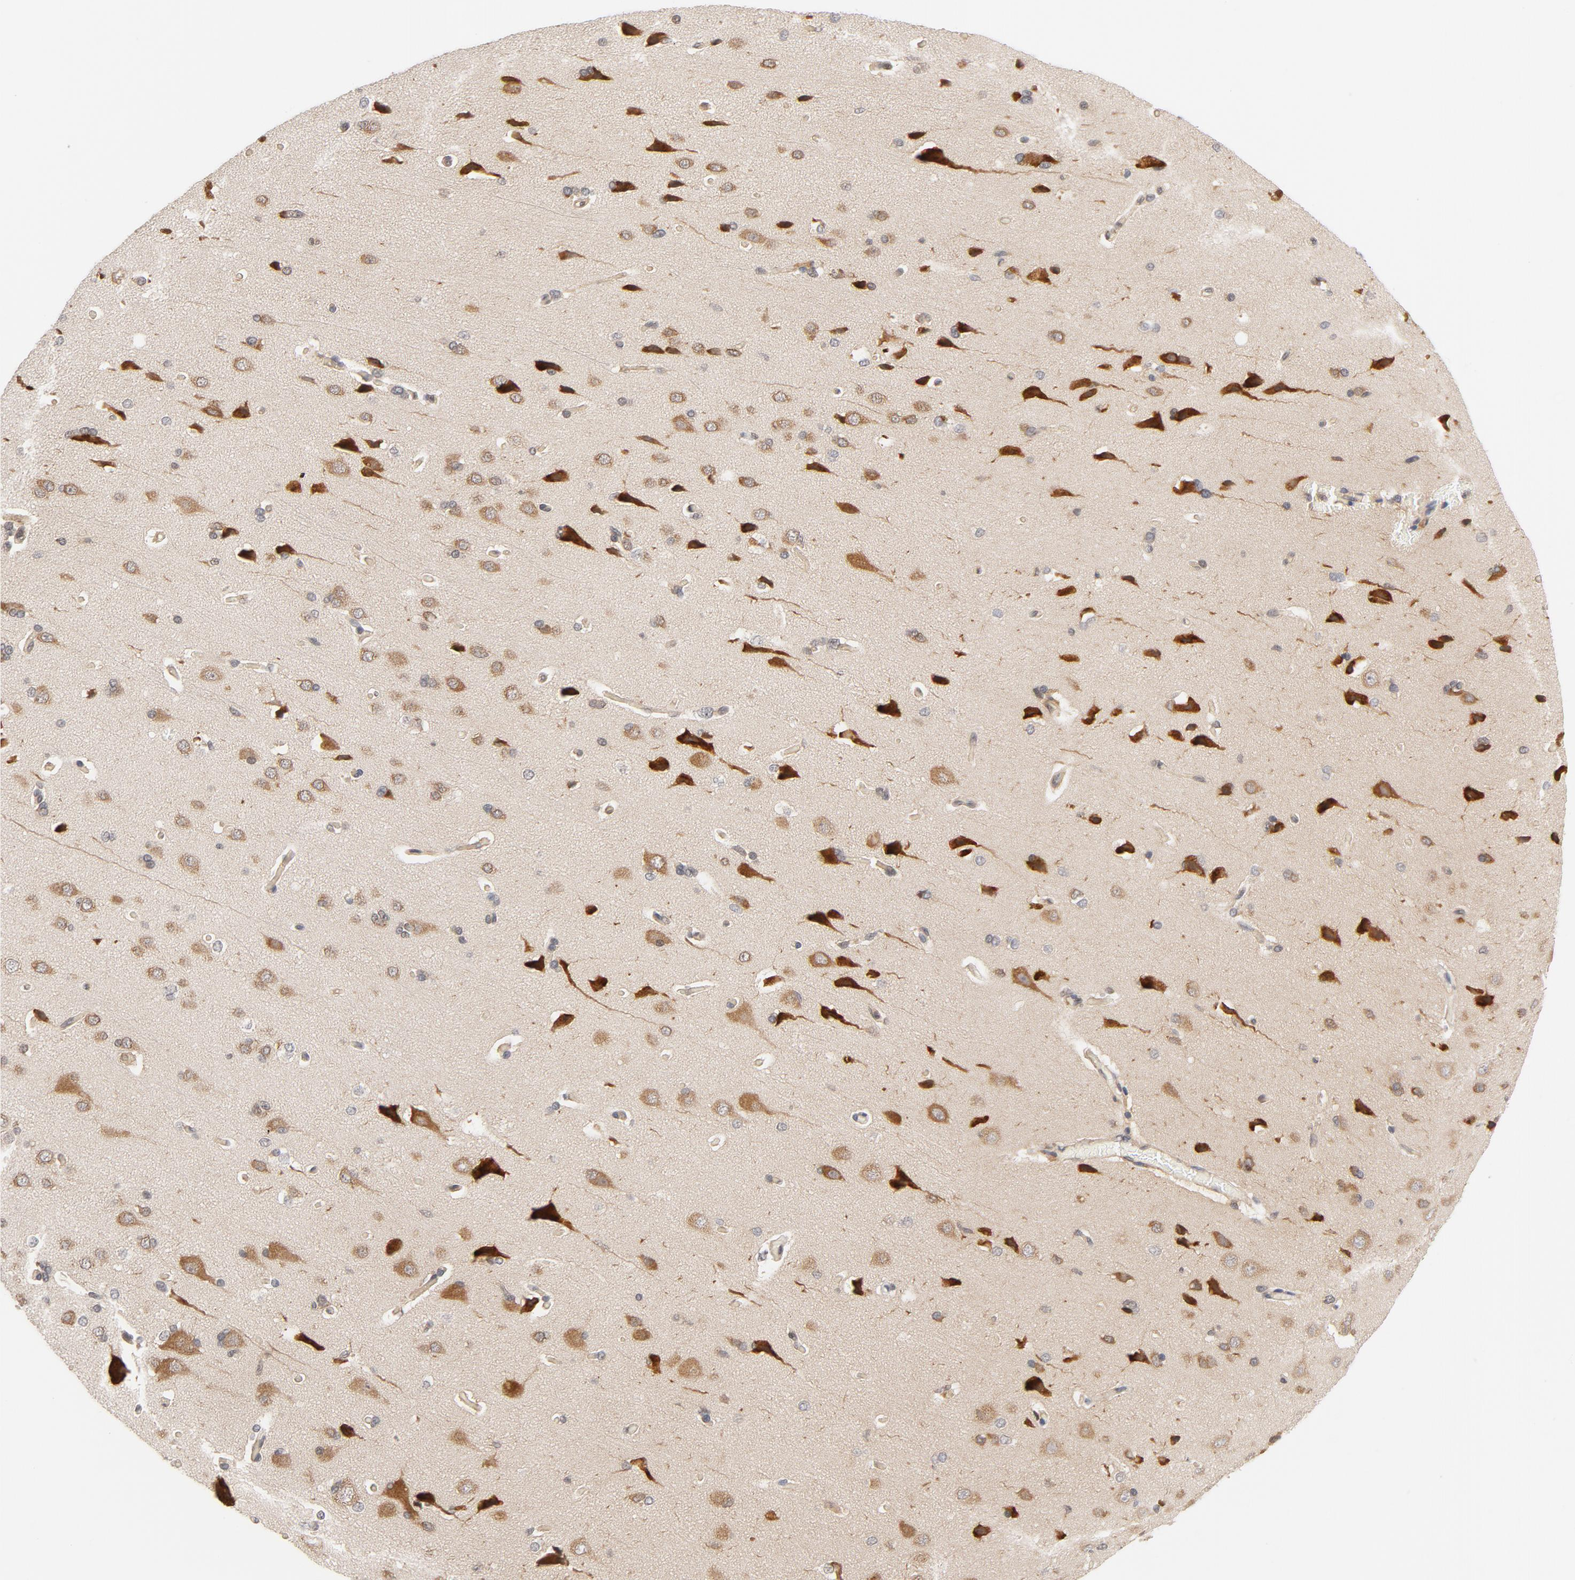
{"staining": {"intensity": "weak", "quantity": ">75%", "location": "cytoplasmic/membranous"}, "tissue": "cerebral cortex", "cell_type": "Endothelial cells", "image_type": "normal", "snomed": [{"axis": "morphology", "description": "Normal tissue, NOS"}, {"axis": "topography", "description": "Cerebral cortex"}], "caption": "Cerebral cortex stained for a protein reveals weak cytoplasmic/membranous positivity in endothelial cells. (Brightfield microscopy of DAB IHC at high magnification).", "gene": "EIF4E", "patient": {"sex": "male", "age": 62}}